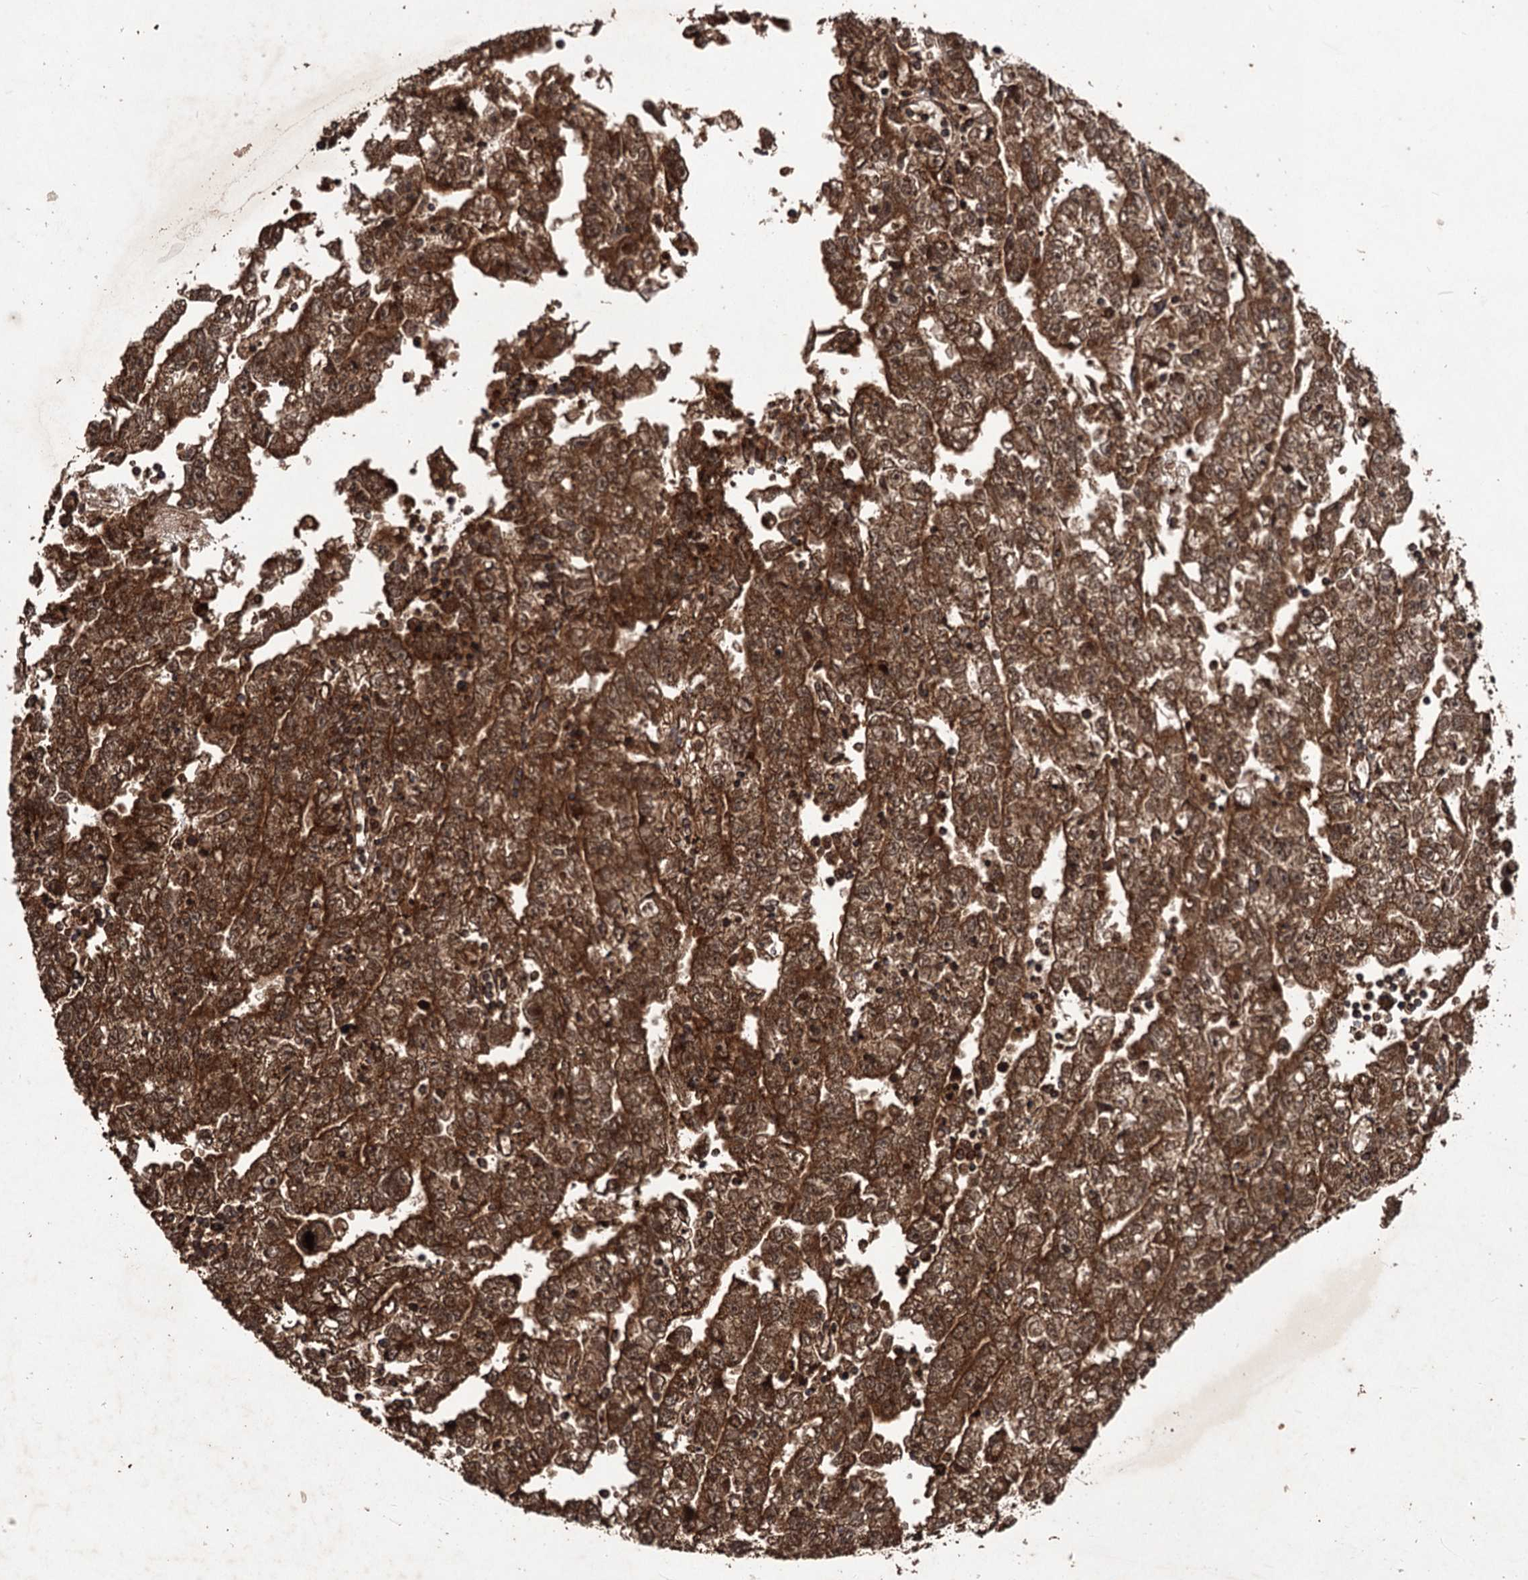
{"staining": {"intensity": "strong", "quantity": ">75%", "location": "cytoplasmic/membranous"}, "tissue": "testis cancer", "cell_type": "Tumor cells", "image_type": "cancer", "snomed": [{"axis": "morphology", "description": "Carcinoma, Embryonal, NOS"}, {"axis": "topography", "description": "Testis"}], "caption": "This is an image of immunohistochemistry staining of testis cancer (embryonal carcinoma), which shows strong staining in the cytoplasmic/membranous of tumor cells.", "gene": "IPO4", "patient": {"sex": "male", "age": 25}}